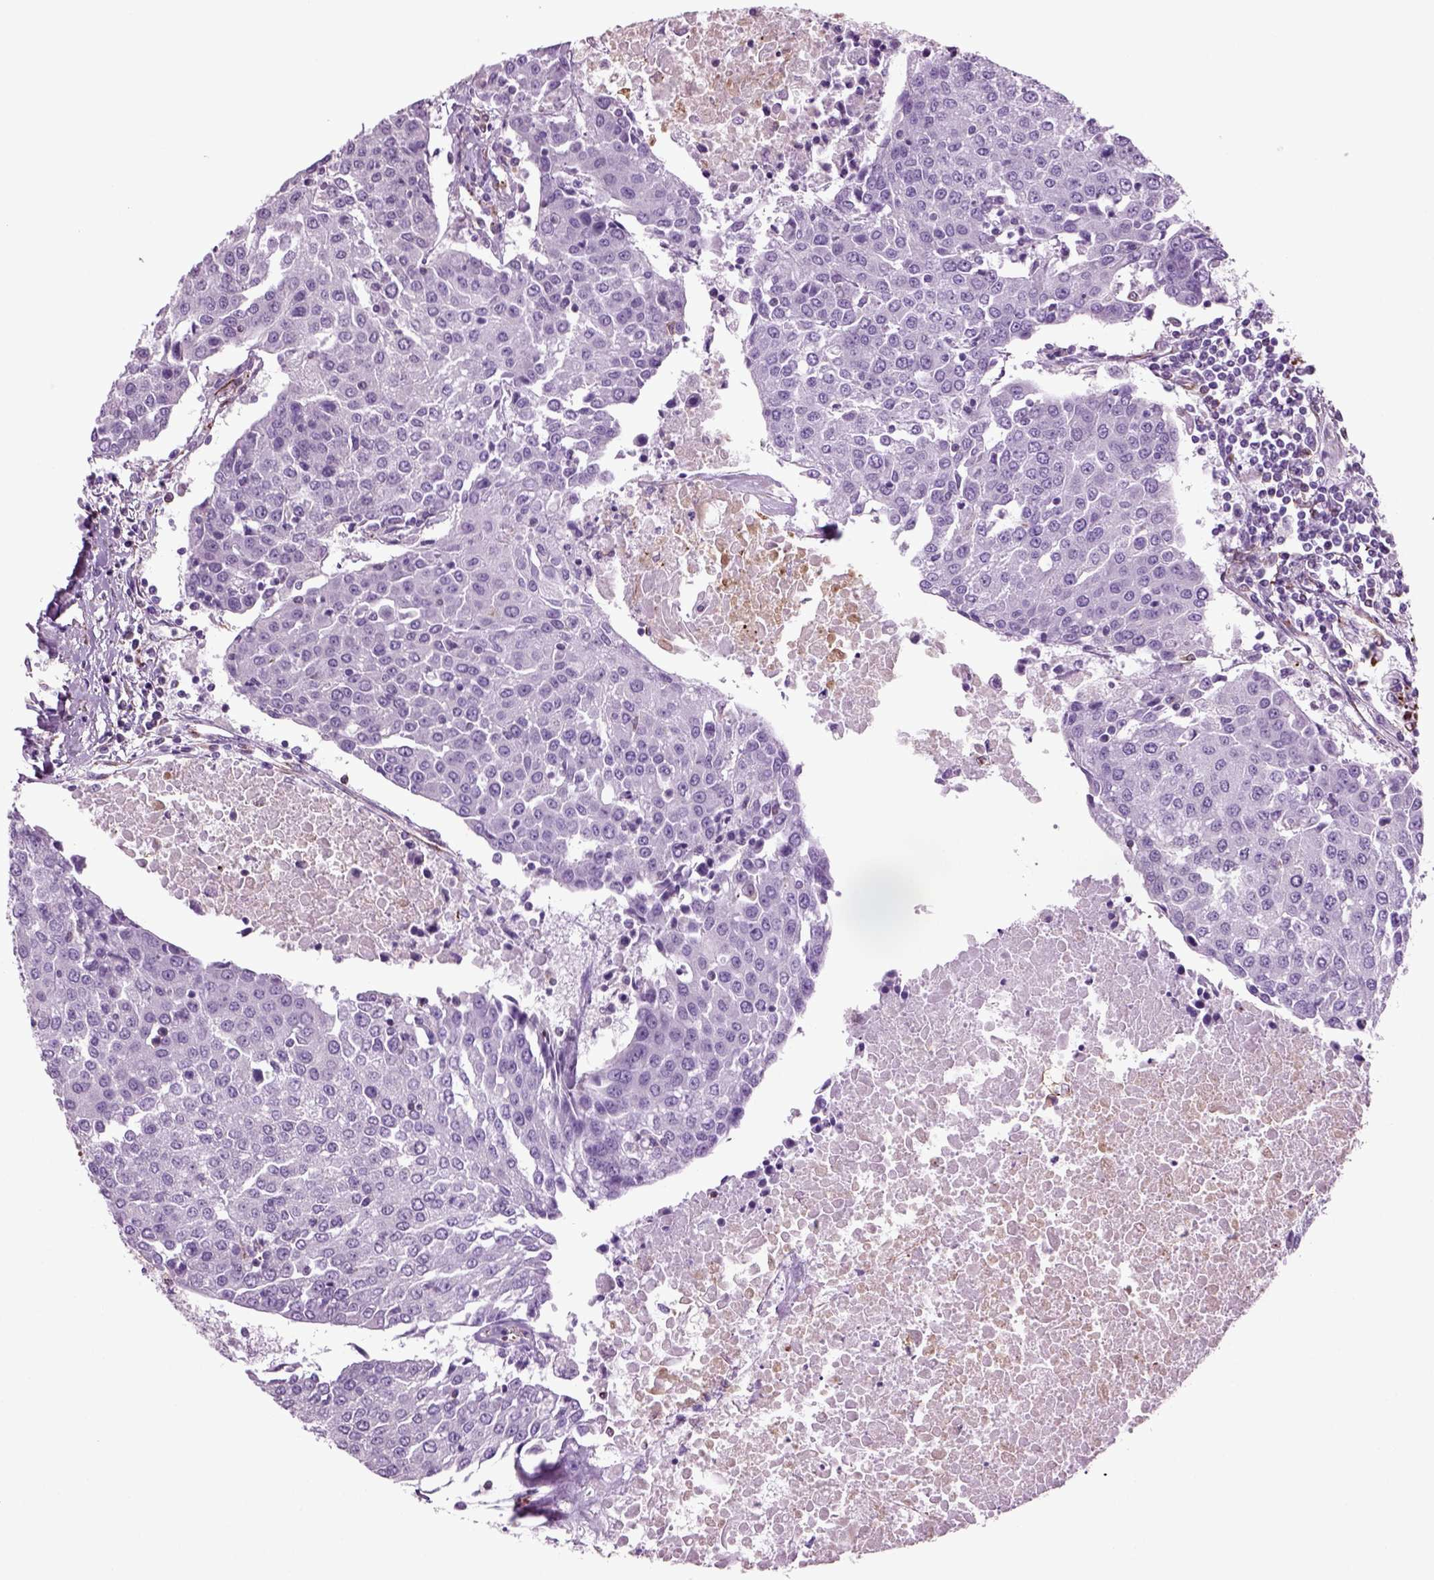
{"staining": {"intensity": "negative", "quantity": "none", "location": "none"}, "tissue": "urothelial cancer", "cell_type": "Tumor cells", "image_type": "cancer", "snomed": [{"axis": "morphology", "description": "Urothelial carcinoma, High grade"}, {"axis": "topography", "description": "Urinary bladder"}], "caption": "High power microscopy photomicrograph of an IHC histopathology image of urothelial cancer, revealing no significant positivity in tumor cells.", "gene": "ACER3", "patient": {"sex": "female", "age": 85}}